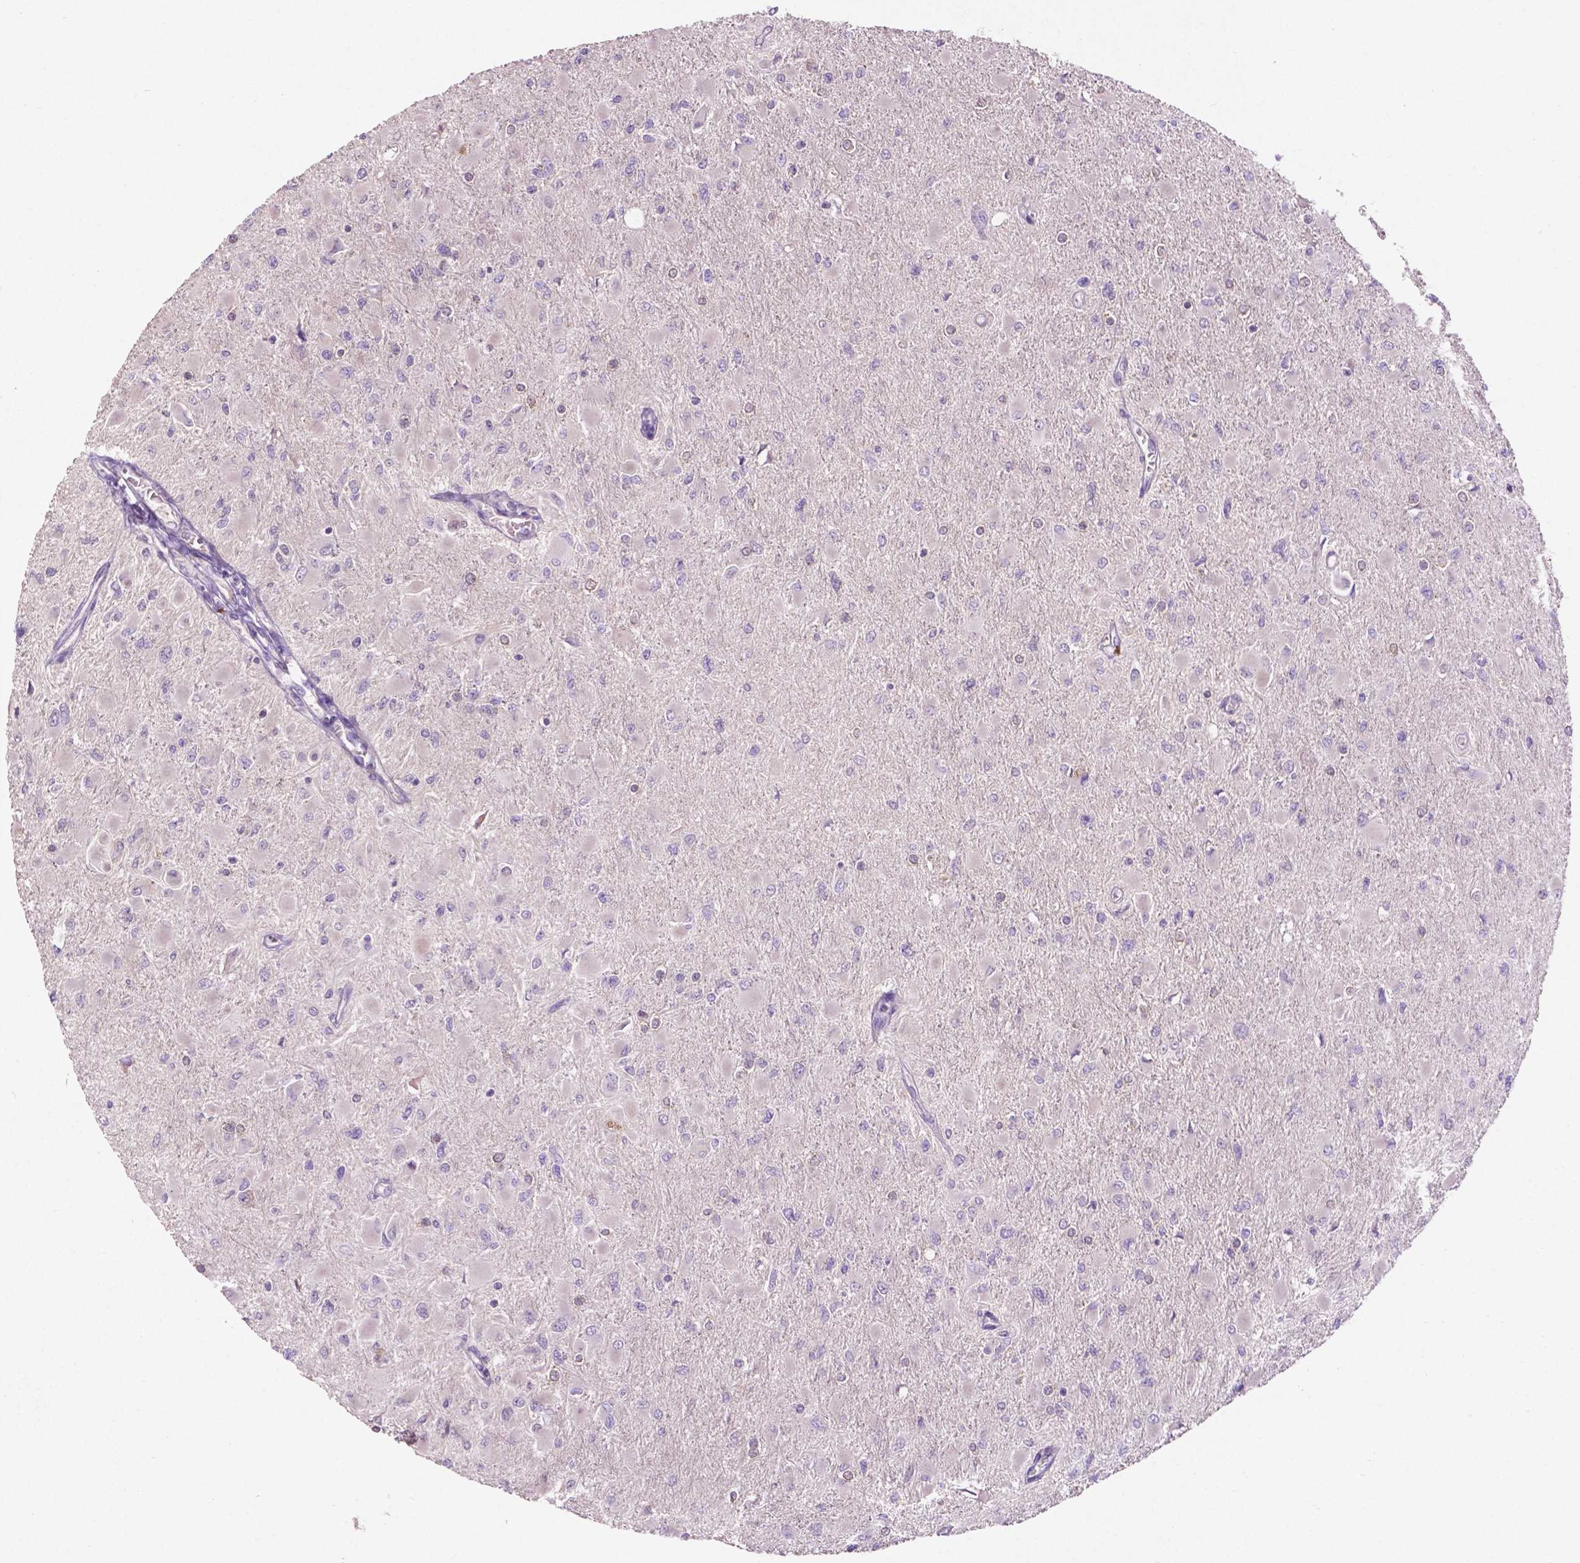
{"staining": {"intensity": "negative", "quantity": "none", "location": "none"}, "tissue": "glioma", "cell_type": "Tumor cells", "image_type": "cancer", "snomed": [{"axis": "morphology", "description": "Glioma, malignant, High grade"}, {"axis": "topography", "description": "Cerebral cortex"}], "caption": "Micrograph shows no significant protein positivity in tumor cells of glioma. (Immunohistochemistry, brightfield microscopy, high magnification).", "gene": "ARL5C", "patient": {"sex": "female", "age": 36}}